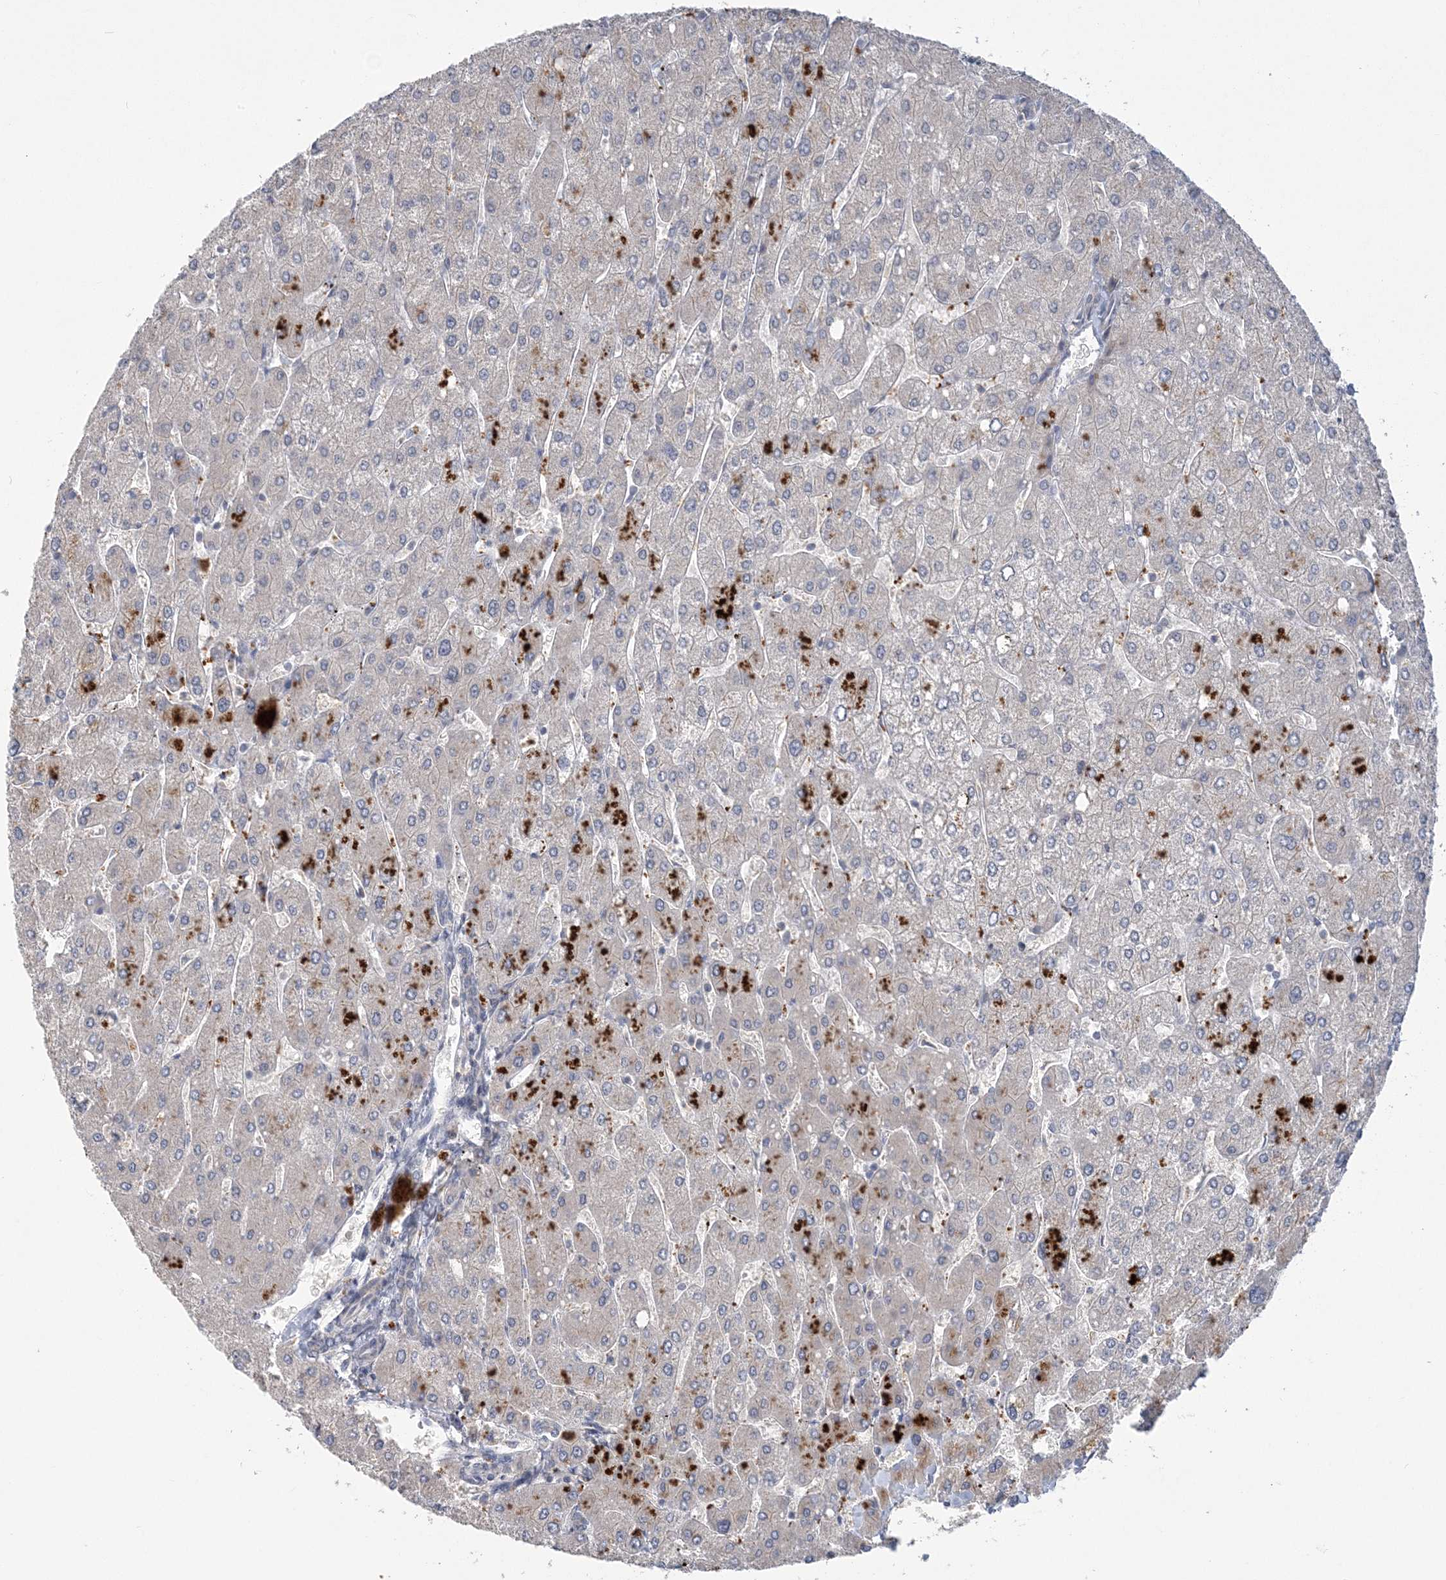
{"staining": {"intensity": "negative", "quantity": "none", "location": "none"}, "tissue": "liver", "cell_type": "Cholangiocytes", "image_type": "normal", "snomed": [{"axis": "morphology", "description": "Normal tissue, NOS"}, {"axis": "topography", "description": "Liver"}], "caption": "An IHC image of benign liver is shown. There is no staining in cholangiocytes of liver.", "gene": "ZBTB7A", "patient": {"sex": "male", "age": 55}}